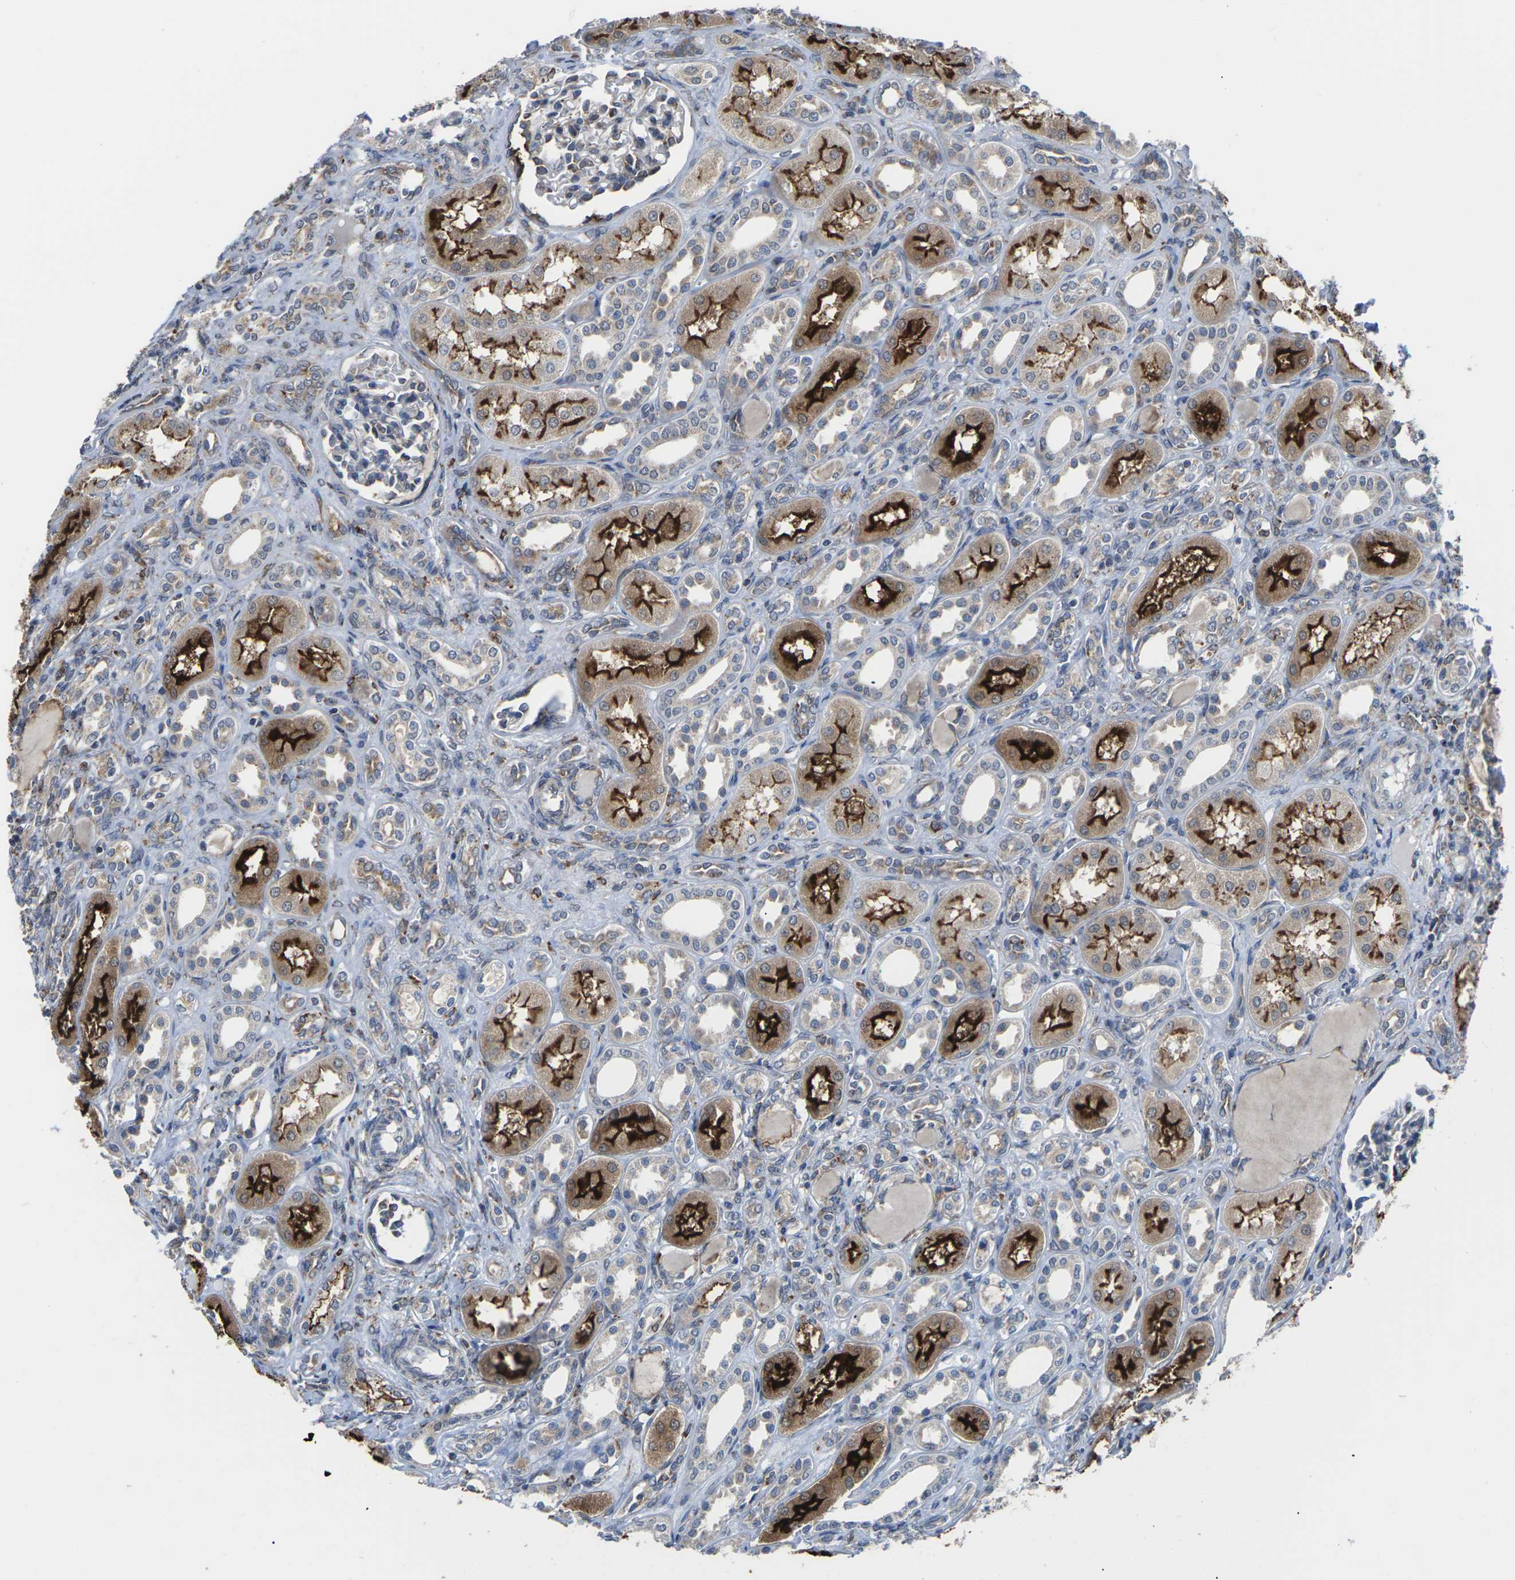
{"staining": {"intensity": "weak", "quantity": "25%-75%", "location": "cytoplasmic/membranous"}, "tissue": "kidney", "cell_type": "Cells in glomeruli", "image_type": "normal", "snomed": [{"axis": "morphology", "description": "Normal tissue, NOS"}, {"axis": "topography", "description": "Kidney"}], "caption": "Approximately 25%-75% of cells in glomeruli in normal human kidney display weak cytoplasmic/membranous protein expression as visualized by brown immunohistochemical staining.", "gene": "PDZK1IP1", "patient": {"sex": "male", "age": 7}}